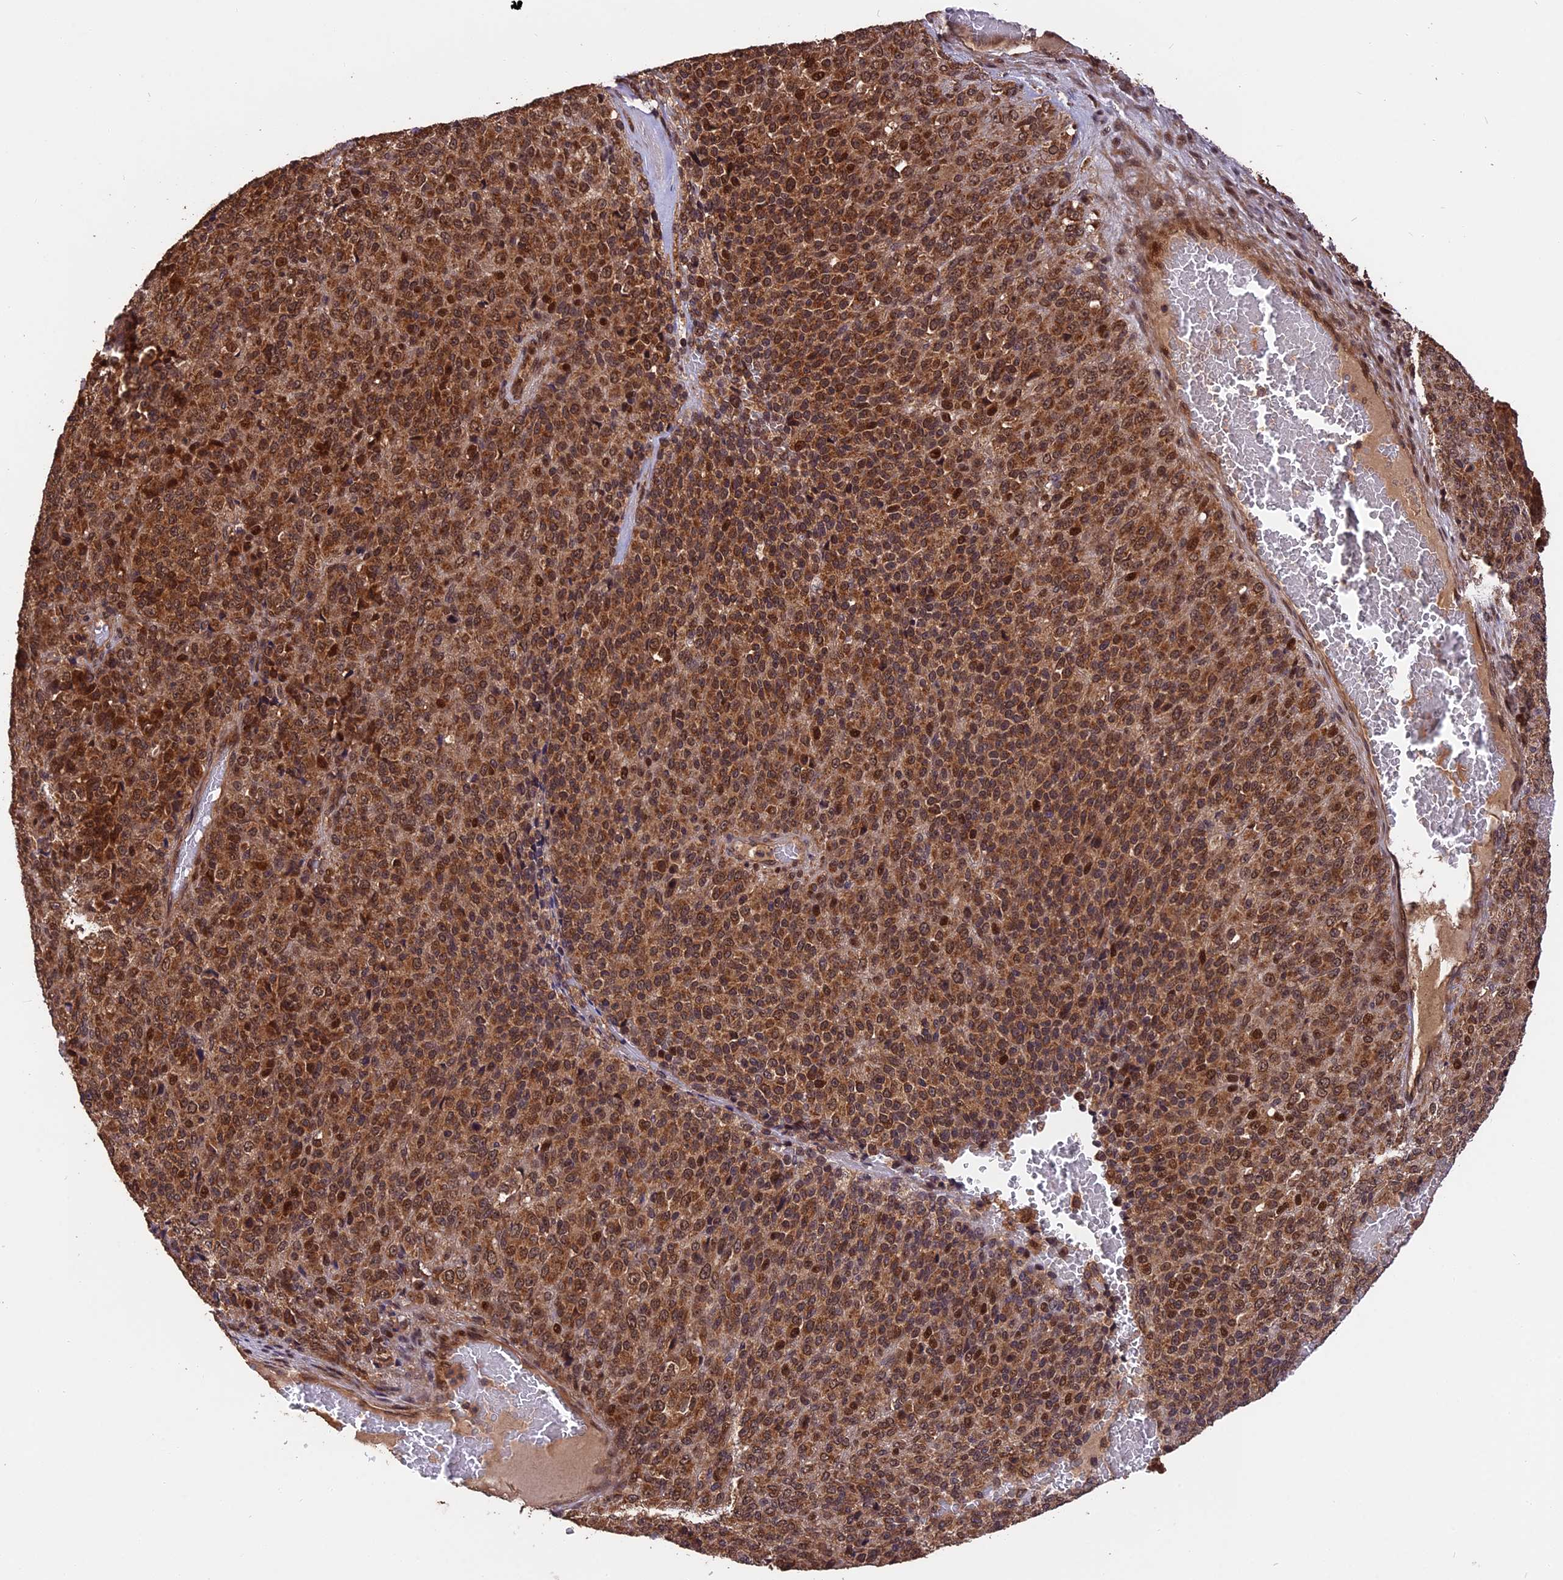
{"staining": {"intensity": "strong", "quantity": ">75%", "location": "cytoplasmic/membranous,nuclear"}, "tissue": "melanoma", "cell_type": "Tumor cells", "image_type": "cancer", "snomed": [{"axis": "morphology", "description": "Malignant melanoma, Metastatic site"}, {"axis": "topography", "description": "Brain"}], "caption": "Protein analysis of malignant melanoma (metastatic site) tissue displays strong cytoplasmic/membranous and nuclear staining in approximately >75% of tumor cells.", "gene": "ESCO1", "patient": {"sex": "female", "age": 56}}